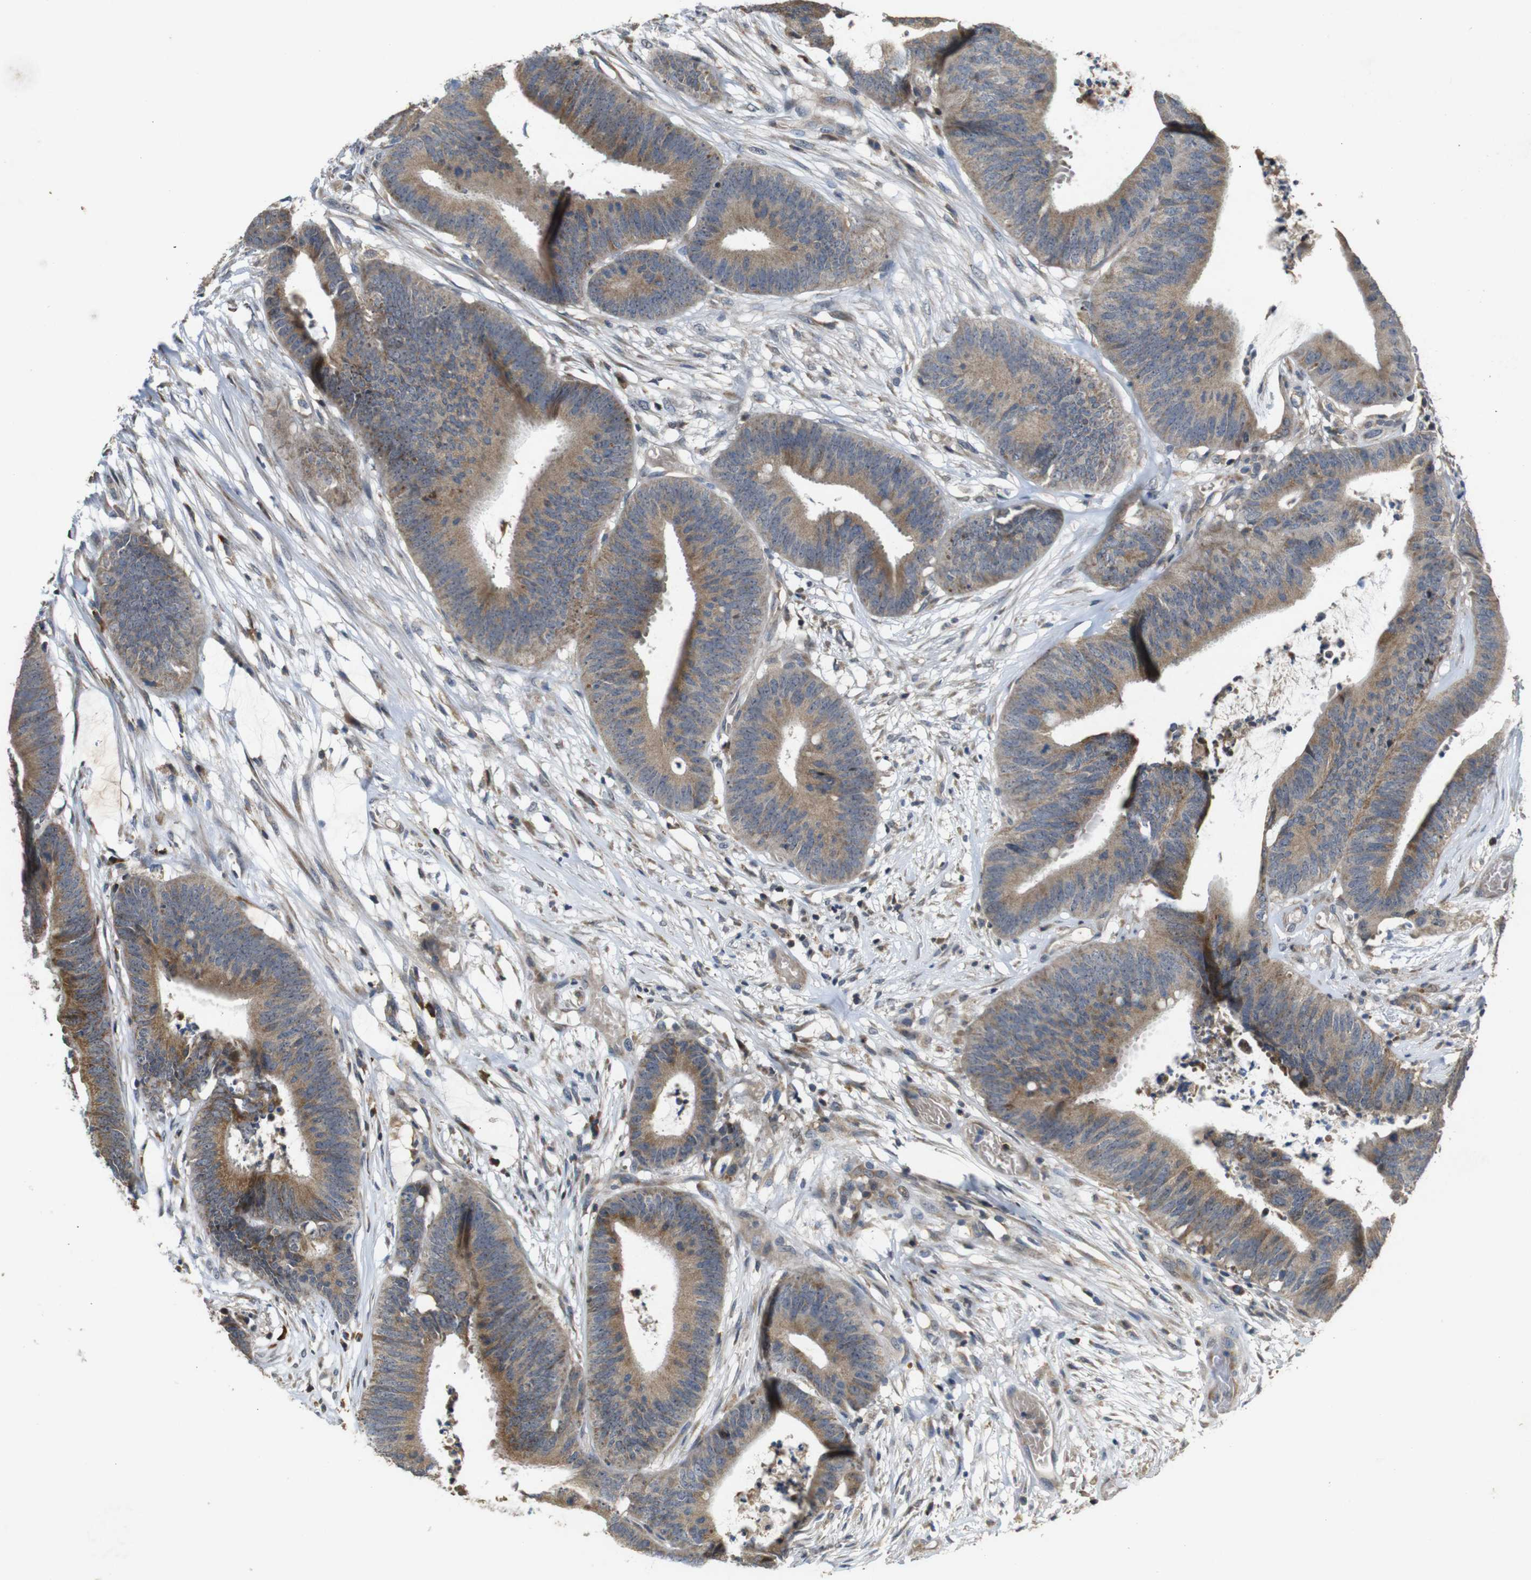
{"staining": {"intensity": "moderate", "quantity": ">75%", "location": "cytoplasmic/membranous"}, "tissue": "colorectal cancer", "cell_type": "Tumor cells", "image_type": "cancer", "snomed": [{"axis": "morphology", "description": "Adenocarcinoma, NOS"}, {"axis": "topography", "description": "Rectum"}], "caption": "Brown immunohistochemical staining in human colorectal cancer exhibits moderate cytoplasmic/membranous staining in about >75% of tumor cells.", "gene": "MAGI2", "patient": {"sex": "female", "age": 66}}